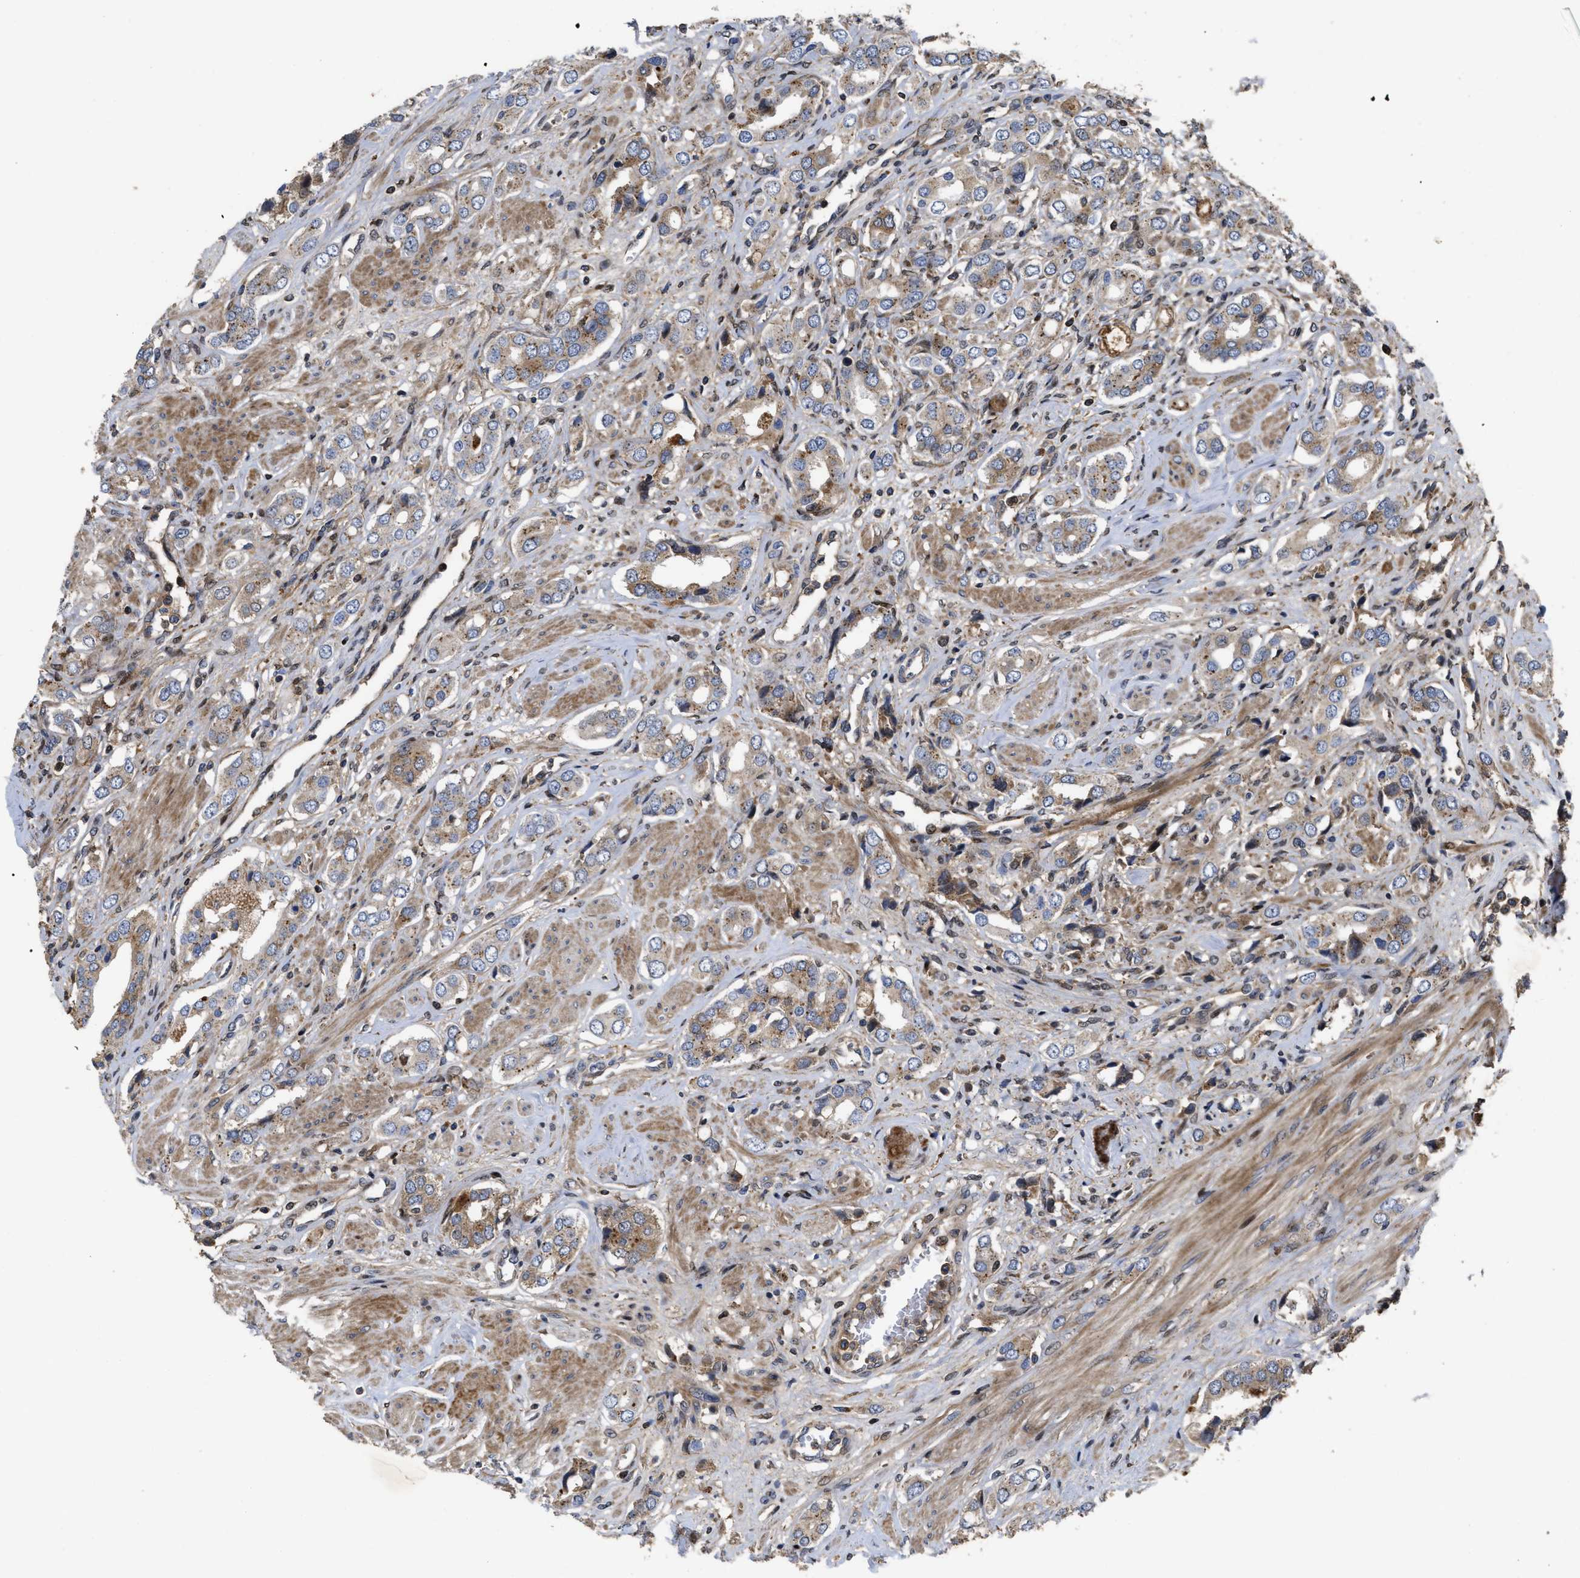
{"staining": {"intensity": "moderate", "quantity": ">75%", "location": "cytoplasmic/membranous"}, "tissue": "prostate cancer", "cell_type": "Tumor cells", "image_type": "cancer", "snomed": [{"axis": "morphology", "description": "Adenocarcinoma, High grade"}, {"axis": "topography", "description": "Prostate"}], "caption": "This histopathology image demonstrates prostate adenocarcinoma (high-grade) stained with immunohistochemistry to label a protein in brown. The cytoplasmic/membranous of tumor cells show moderate positivity for the protein. Nuclei are counter-stained blue.", "gene": "CBR3", "patient": {"sex": "male", "age": 52}}